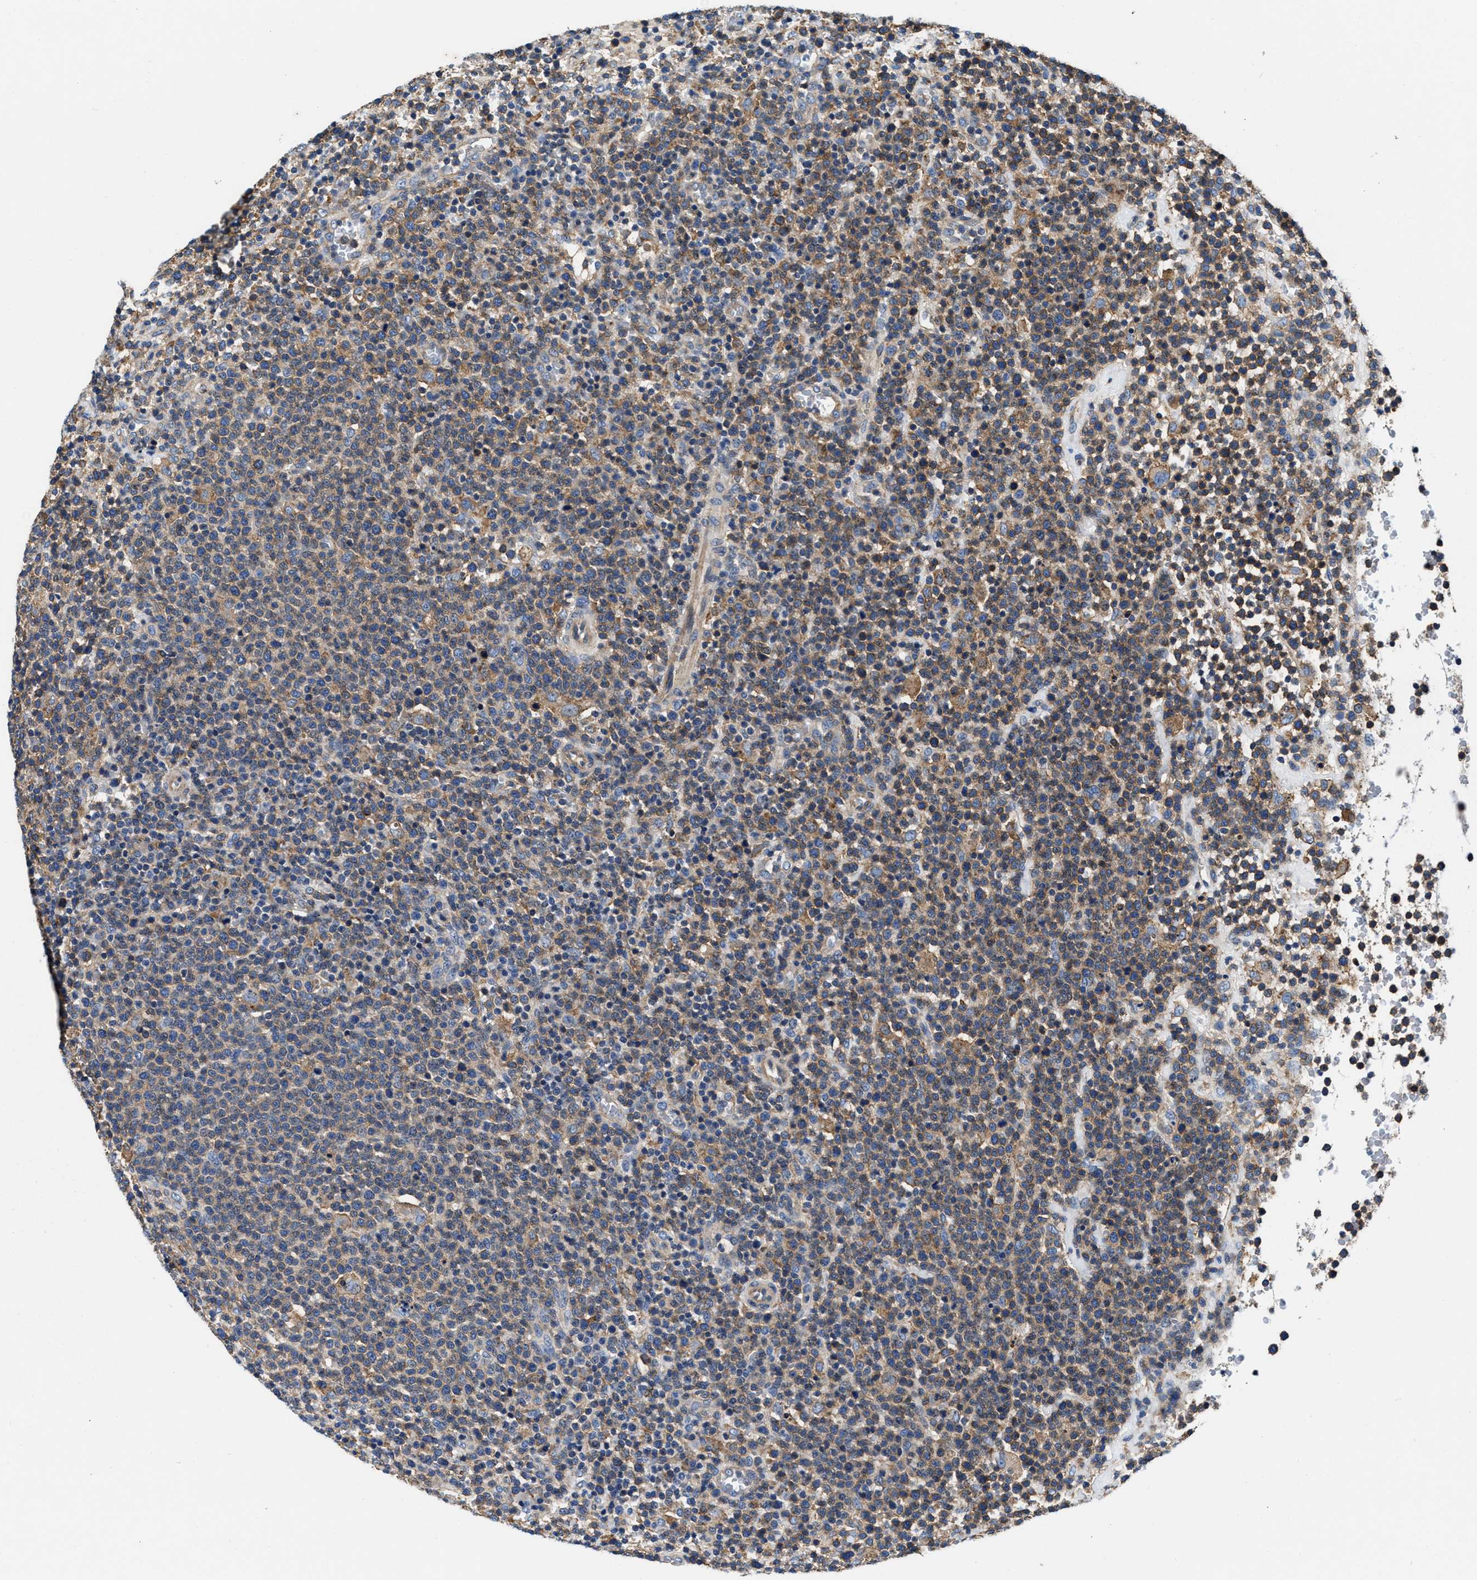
{"staining": {"intensity": "moderate", "quantity": ">75%", "location": "cytoplasmic/membranous"}, "tissue": "lymphoma", "cell_type": "Tumor cells", "image_type": "cancer", "snomed": [{"axis": "morphology", "description": "Malignant lymphoma, non-Hodgkin's type, High grade"}, {"axis": "topography", "description": "Lymph node"}], "caption": "A high-resolution micrograph shows immunohistochemistry staining of lymphoma, which shows moderate cytoplasmic/membranous positivity in about >75% of tumor cells.", "gene": "PPP1R9B", "patient": {"sex": "male", "age": 61}}